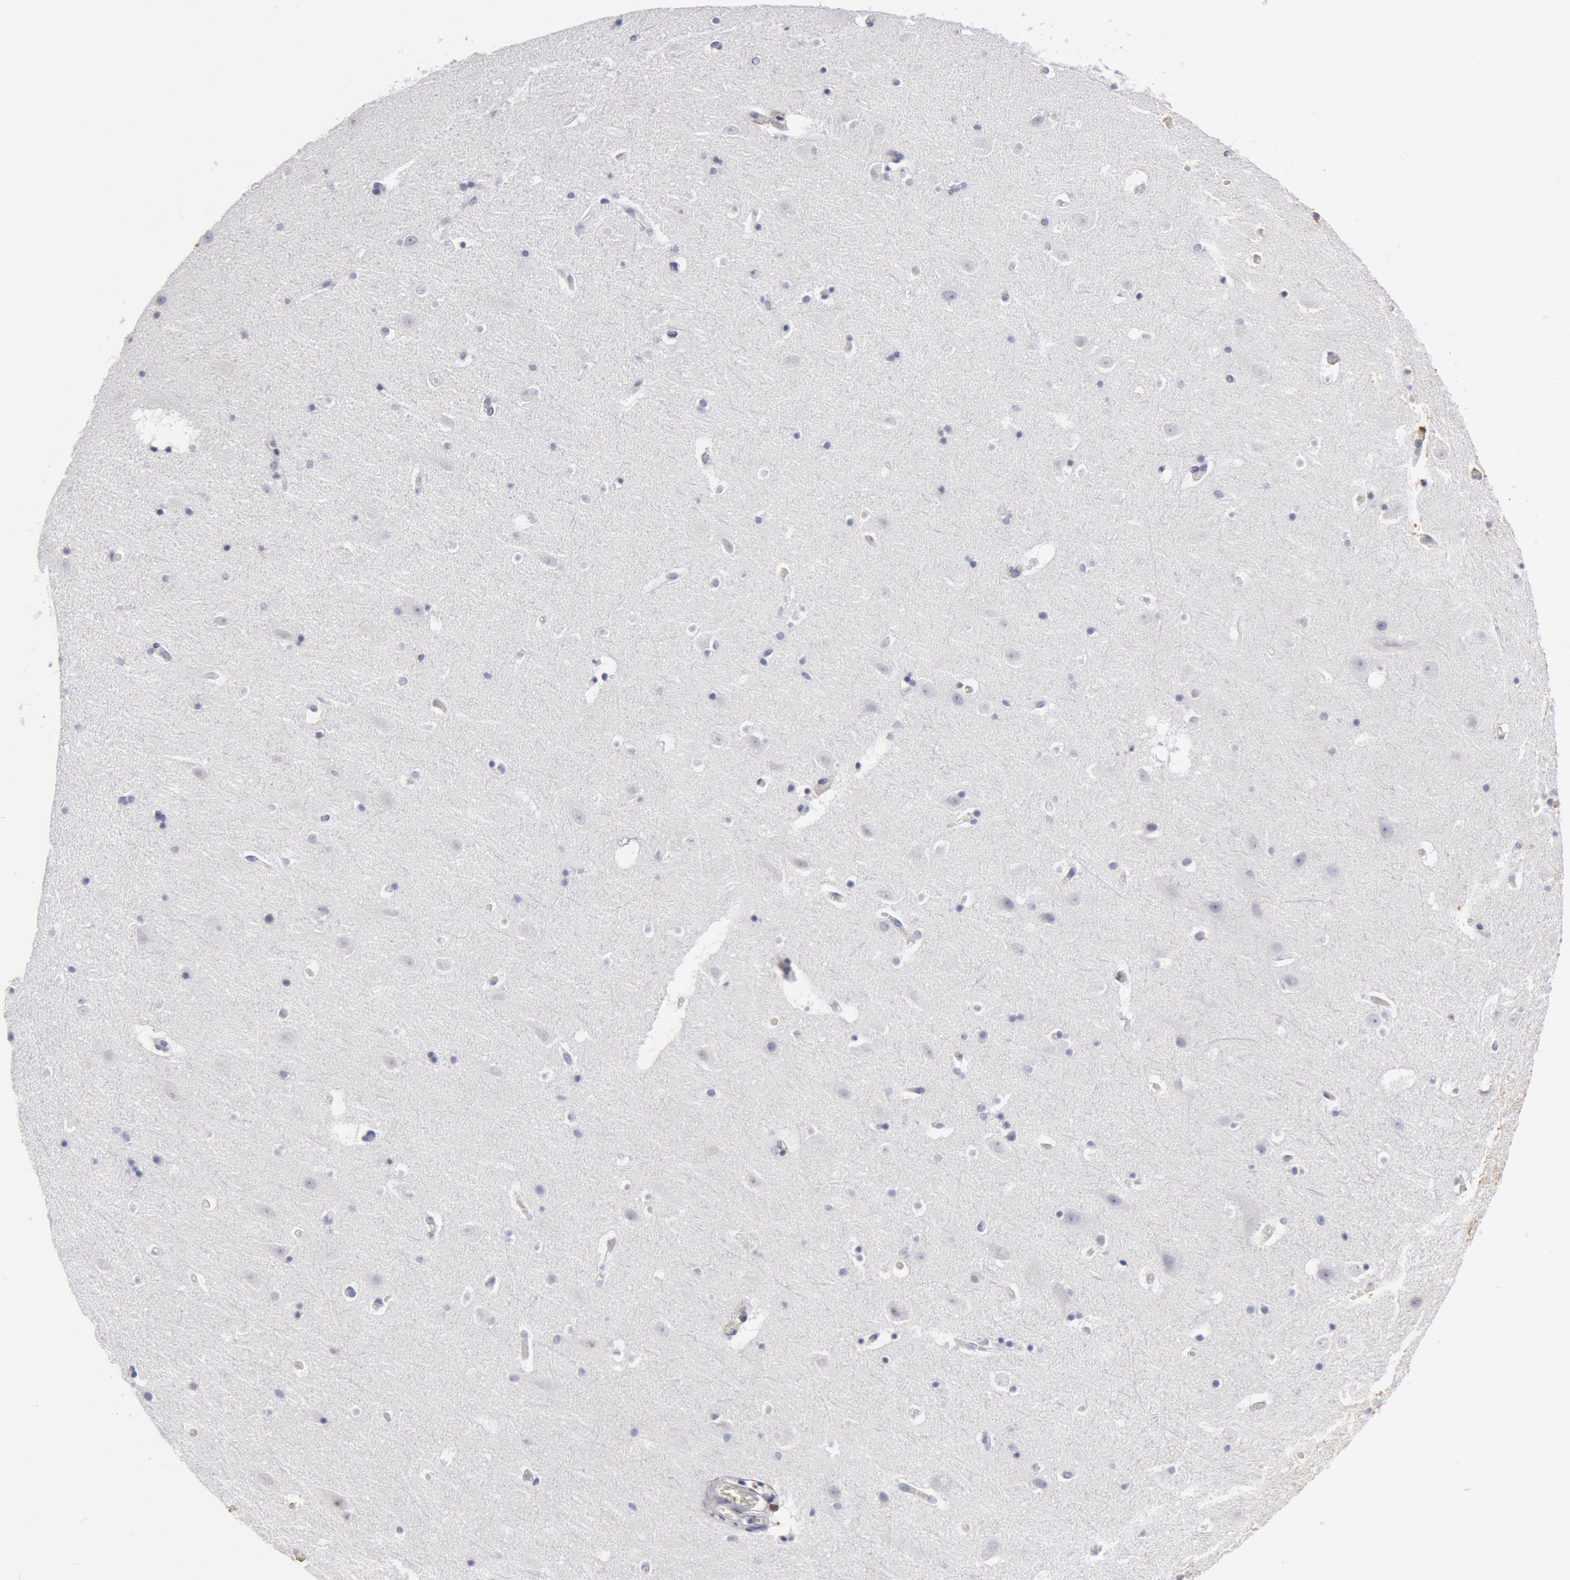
{"staining": {"intensity": "negative", "quantity": "none", "location": "none"}, "tissue": "hippocampus", "cell_type": "Glial cells", "image_type": "normal", "snomed": [{"axis": "morphology", "description": "Normal tissue, NOS"}, {"axis": "topography", "description": "Hippocampus"}], "caption": "Immunohistochemistry photomicrograph of unremarkable hippocampus stained for a protein (brown), which reveals no staining in glial cells. The staining is performed using DAB brown chromogen with nuclei counter-stained in using hematoxylin.", "gene": "FOXA2", "patient": {"sex": "male", "age": 45}}